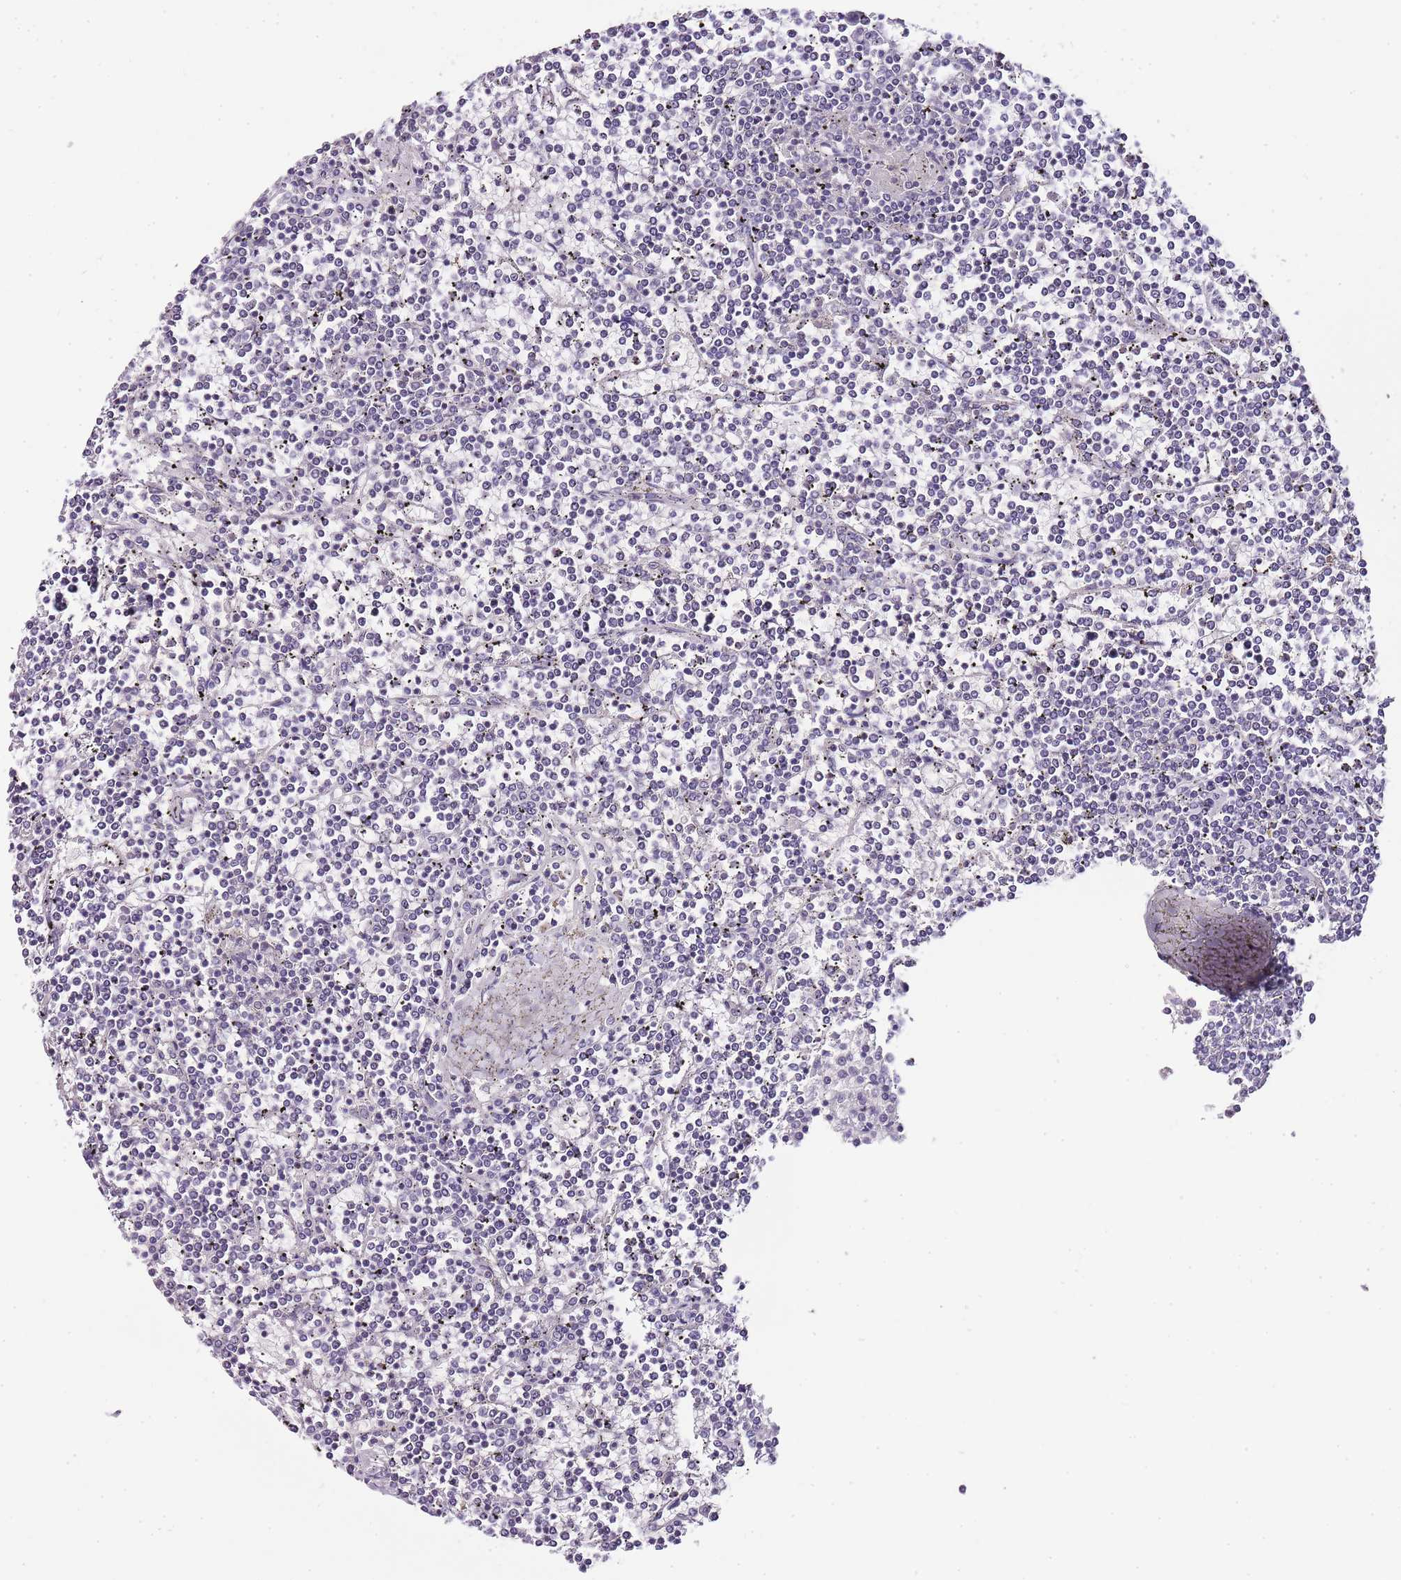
{"staining": {"intensity": "negative", "quantity": "none", "location": "none"}, "tissue": "lymphoma", "cell_type": "Tumor cells", "image_type": "cancer", "snomed": [{"axis": "morphology", "description": "Malignant lymphoma, non-Hodgkin's type, Low grade"}, {"axis": "topography", "description": "Spleen"}], "caption": "Tumor cells are negative for brown protein staining in malignant lymphoma, non-Hodgkin's type (low-grade).", "gene": "ZBP1", "patient": {"sex": "female", "age": 19}}